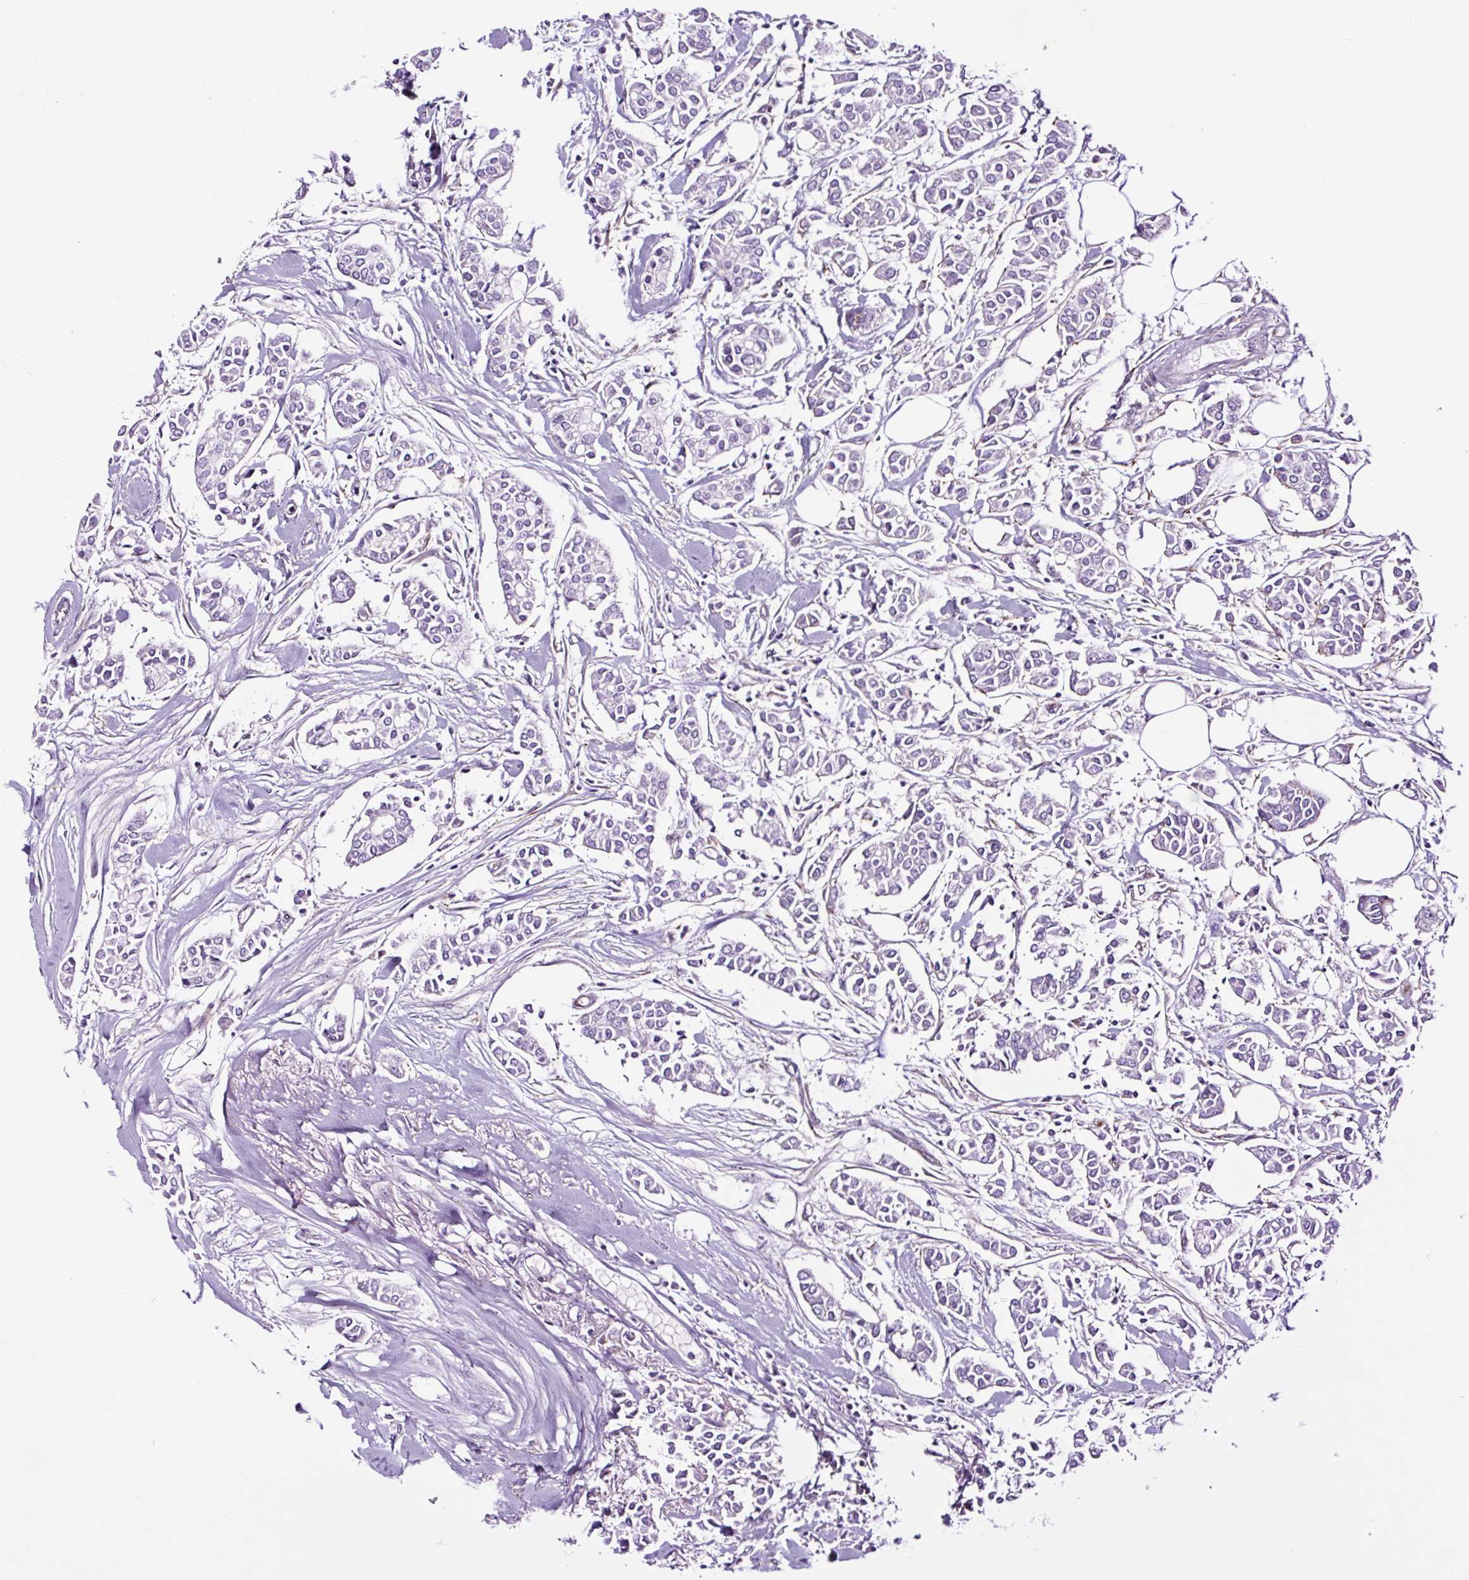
{"staining": {"intensity": "negative", "quantity": "none", "location": "none"}, "tissue": "breast cancer", "cell_type": "Tumor cells", "image_type": "cancer", "snomed": [{"axis": "morphology", "description": "Duct carcinoma"}, {"axis": "topography", "description": "Breast"}], "caption": "This is an immunohistochemistry (IHC) image of human breast cancer (infiltrating ductal carcinoma). There is no staining in tumor cells.", "gene": "TAFA3", "patient": {"sex": "female", "age": 84}}